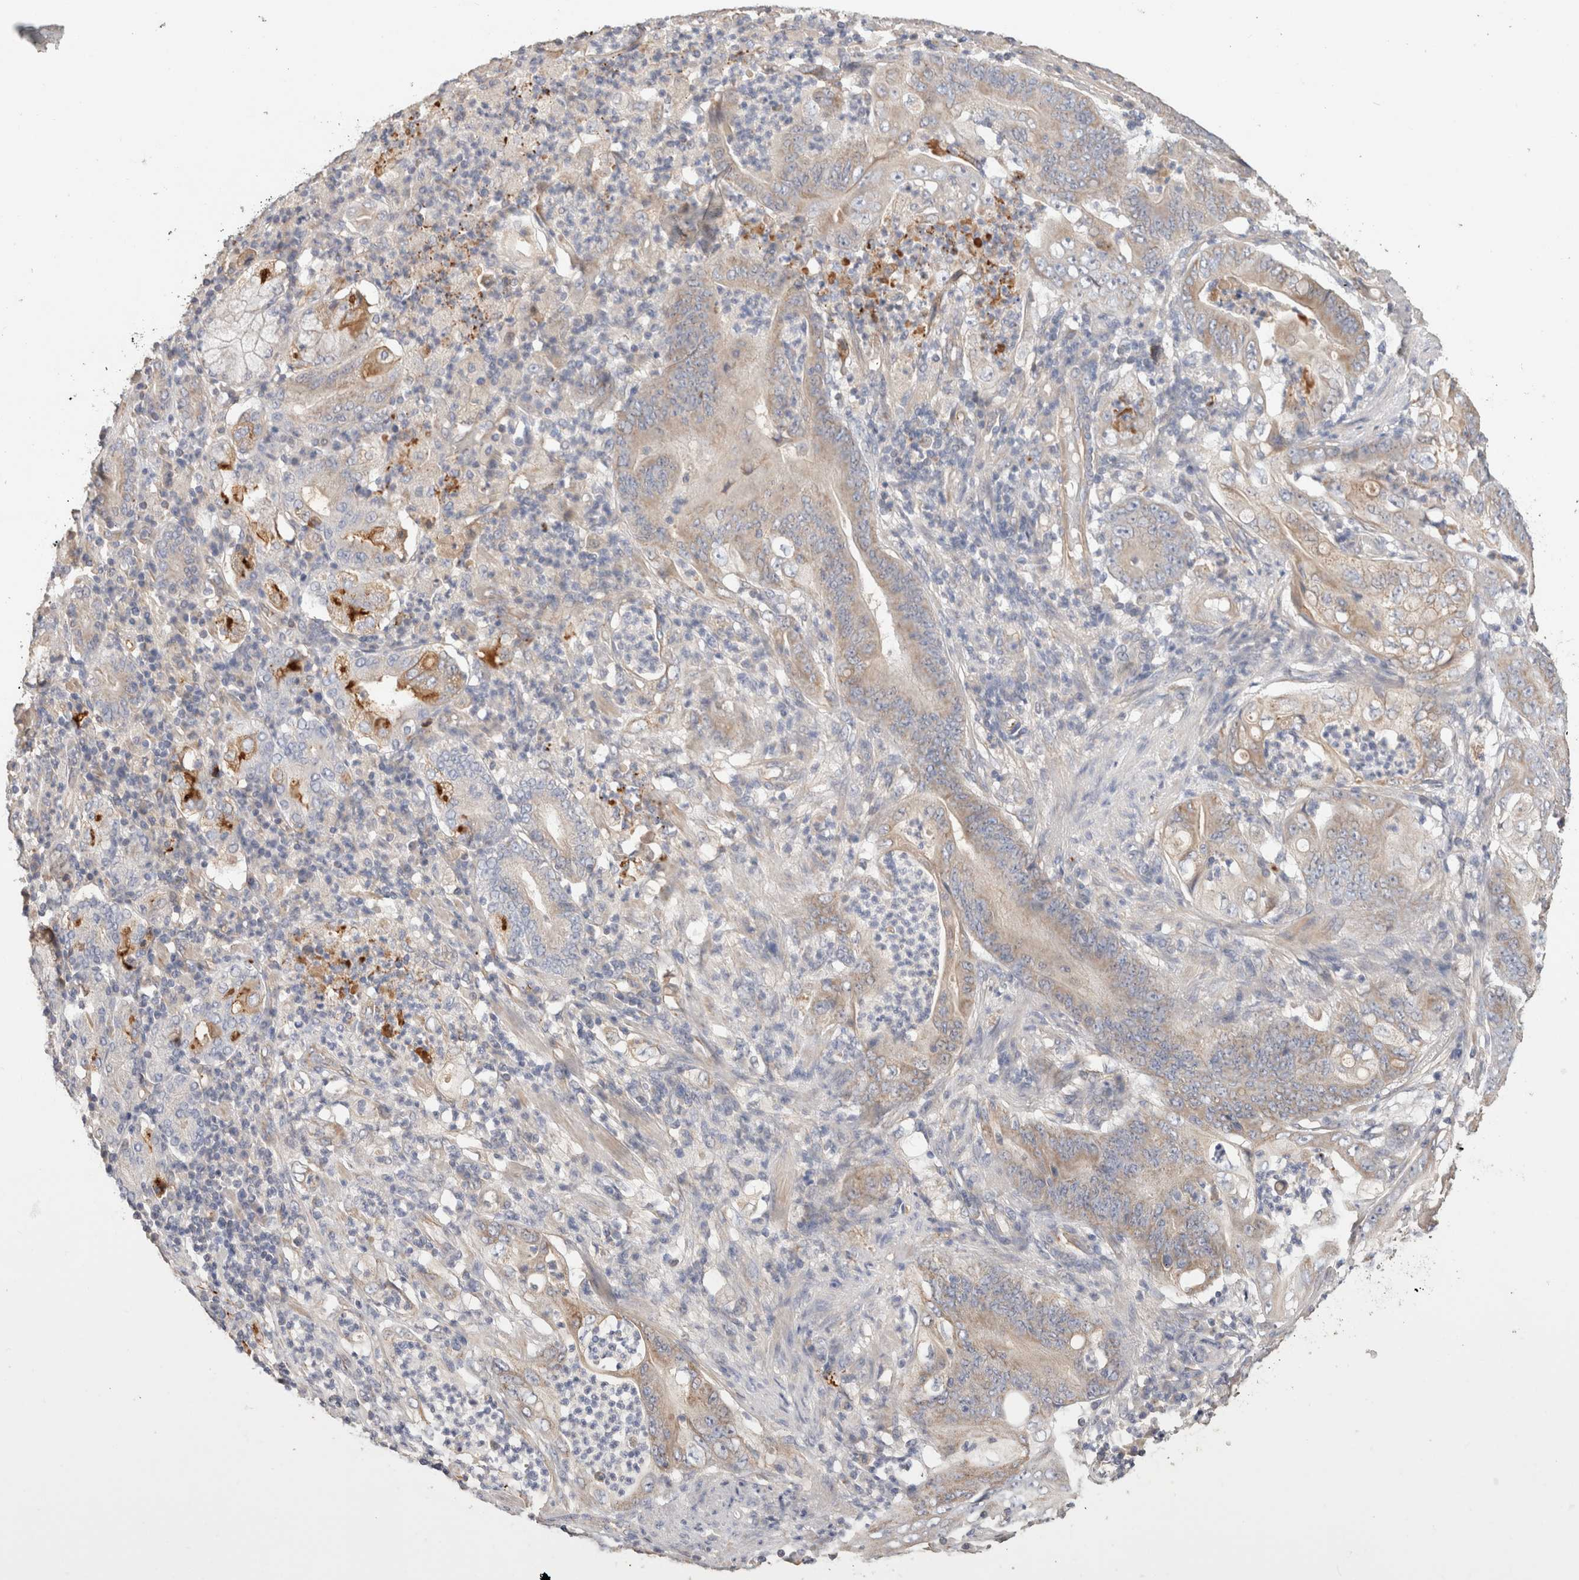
{"staining": {"intensity": "weak", "quantity": ">75%", "location": "cytoplasmic/membranous"}, "tissue": "stomach cancer", "cell_type": "Tumor cells", "image_type": "cancer", "snomed": [{"axis": "morphology", "description": "Adenocarcinoma, NOS"}, {"axis": "topography", "description": "Stomach"}], "caption": "An image of adenocarcinoma (stomach) stained for a protein reveals weak cytoplasmic/membranous brown staining in tumor cells.", "gene": "PROS1", "patient": {"sex": "female", "age": 73}}